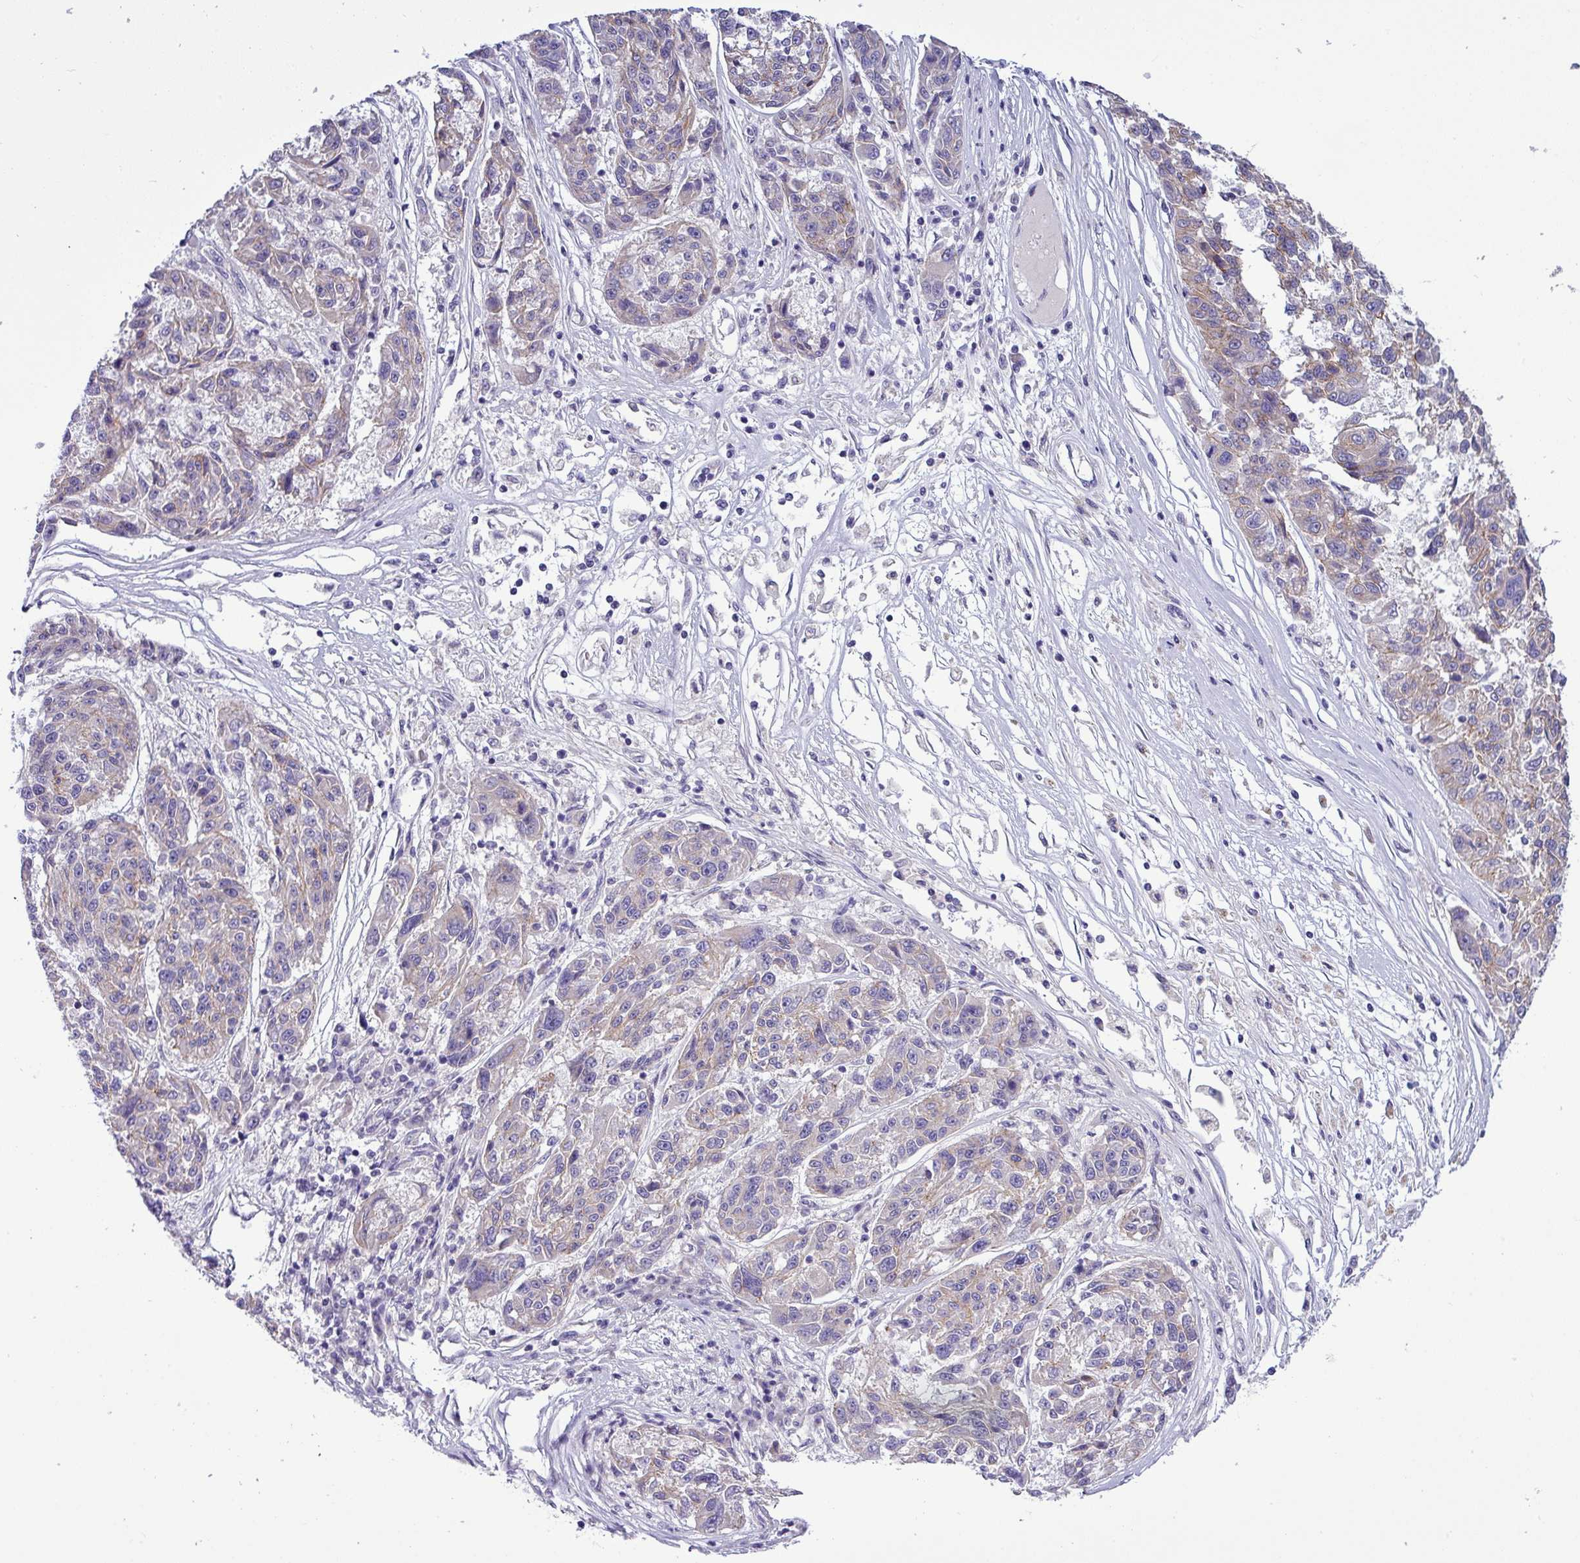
{"staining": {"intensity": "weak", "quantity": "<25%", "location": "cytoplasmic/membranous"}, "tissue": "melanoma", "cell_type": "Tumor cells", "image_type": "cancer", "snomed": [{"axis": "morphology", "description": "Malignant melanoma, NOS"}, {"axis": "topography", "description": "Skin"}], "caption": "A high-resolution micrograph shows immunohistochemistry staining of melanoma, which demonstrates no significant staining in tumor cells.", "gene": "ACAP3", "patient": {"sex": "male", "age": 53}}